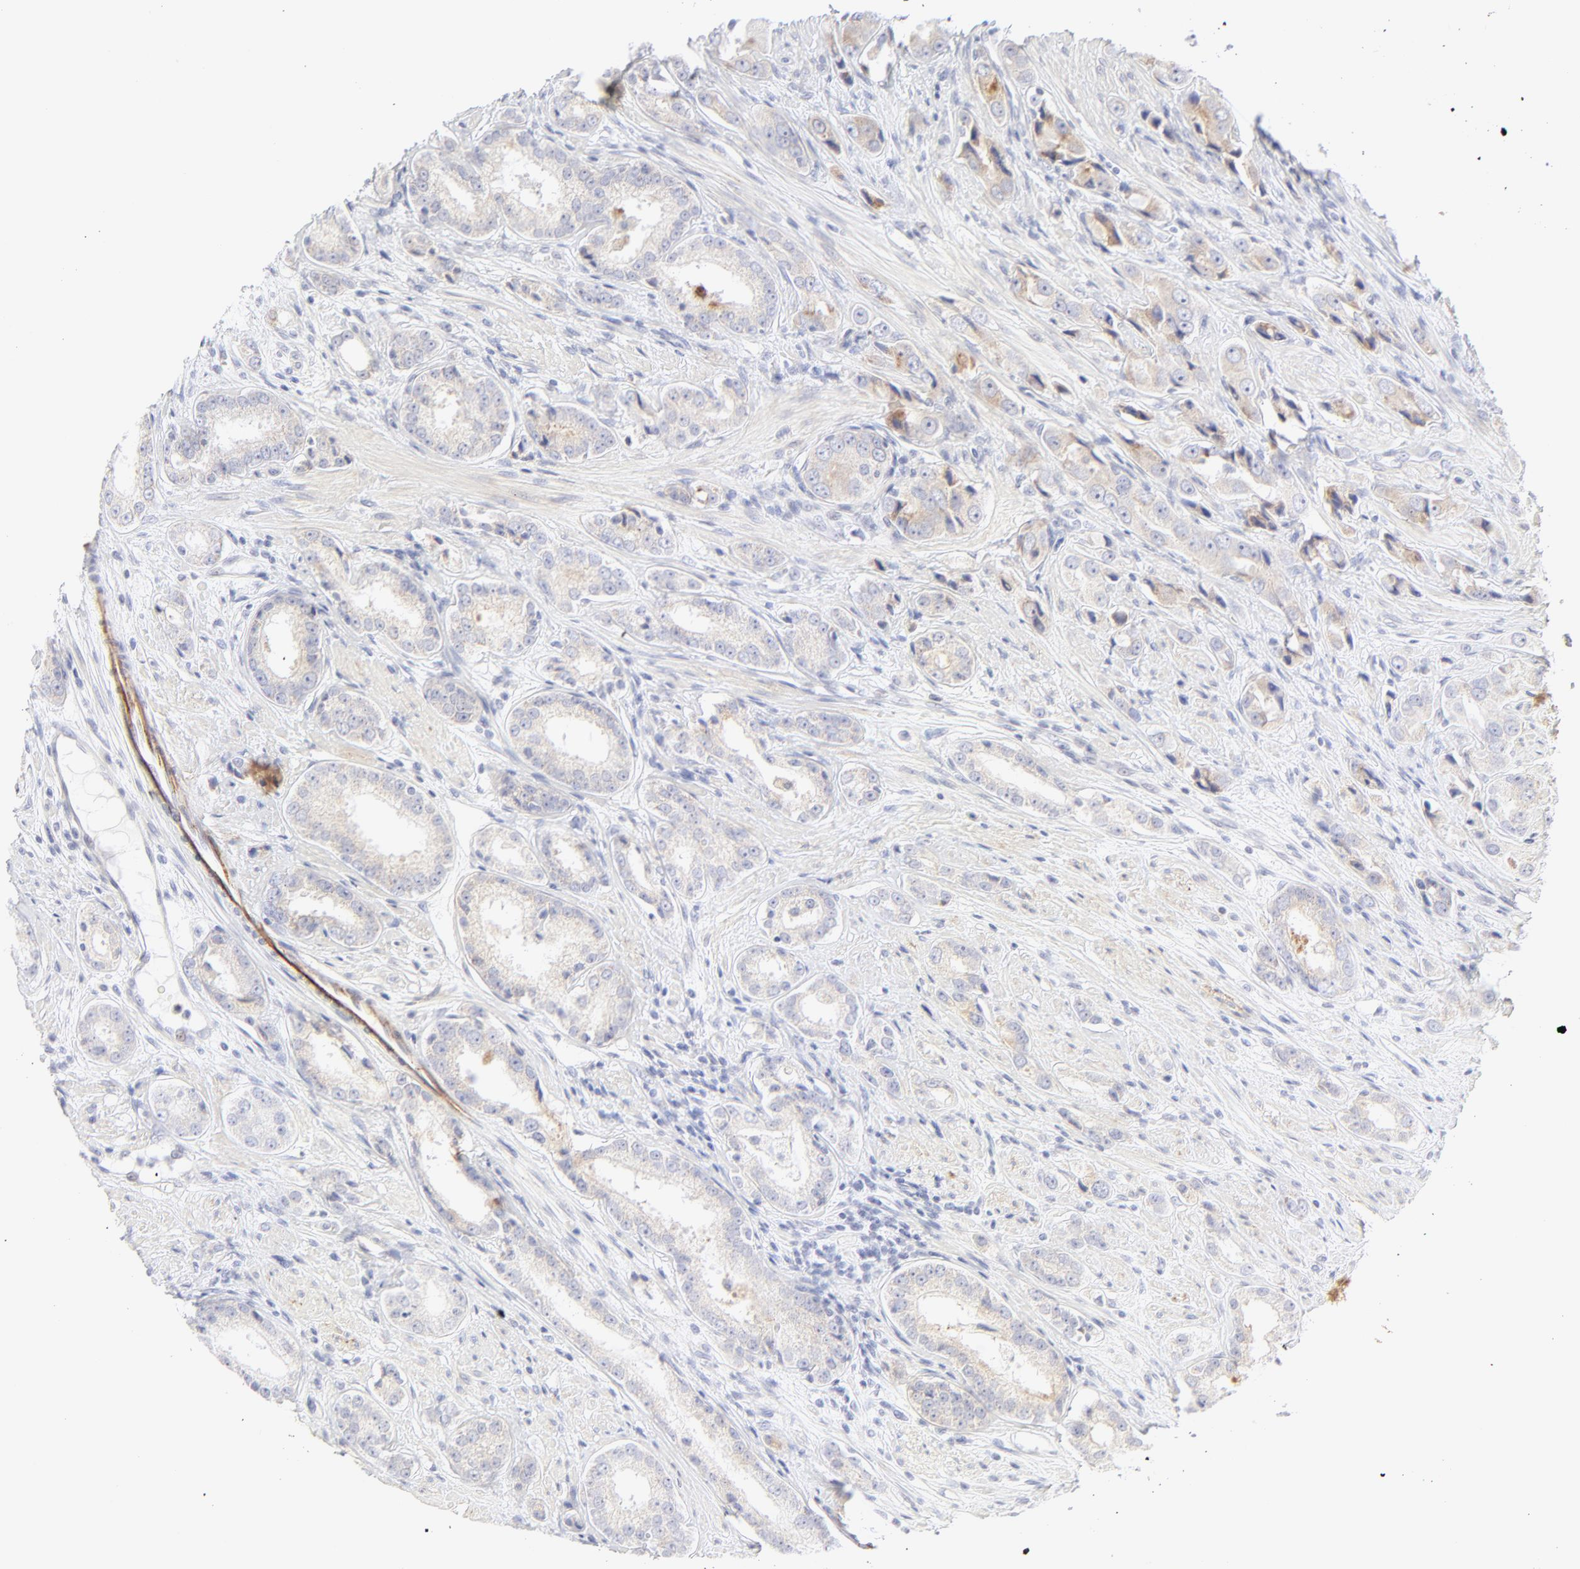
{"staining": {"intensity": "weak", "quantity": "25%-75%", "location": "cytoplasmic/membranous"}, "tissue": "prostate cancer", "cell_type": "Tumor cells", "image_type": "cancer", "snomed": [{"axis": "morphology", "description": "Adenocarcinoma, Medium grade"}, {"axis": "topography", "description": "Prostate"}], "caption": "Prostate cancer stained with DAB (3,3'-diaminobenzidine) immunohistochemistry exhibits low levels of weak cytoplasmic/membranous expression in about 25%-75% of tumor cells.", "gene": "NPNT", "patient": {"sex": "male", "age": 53}}